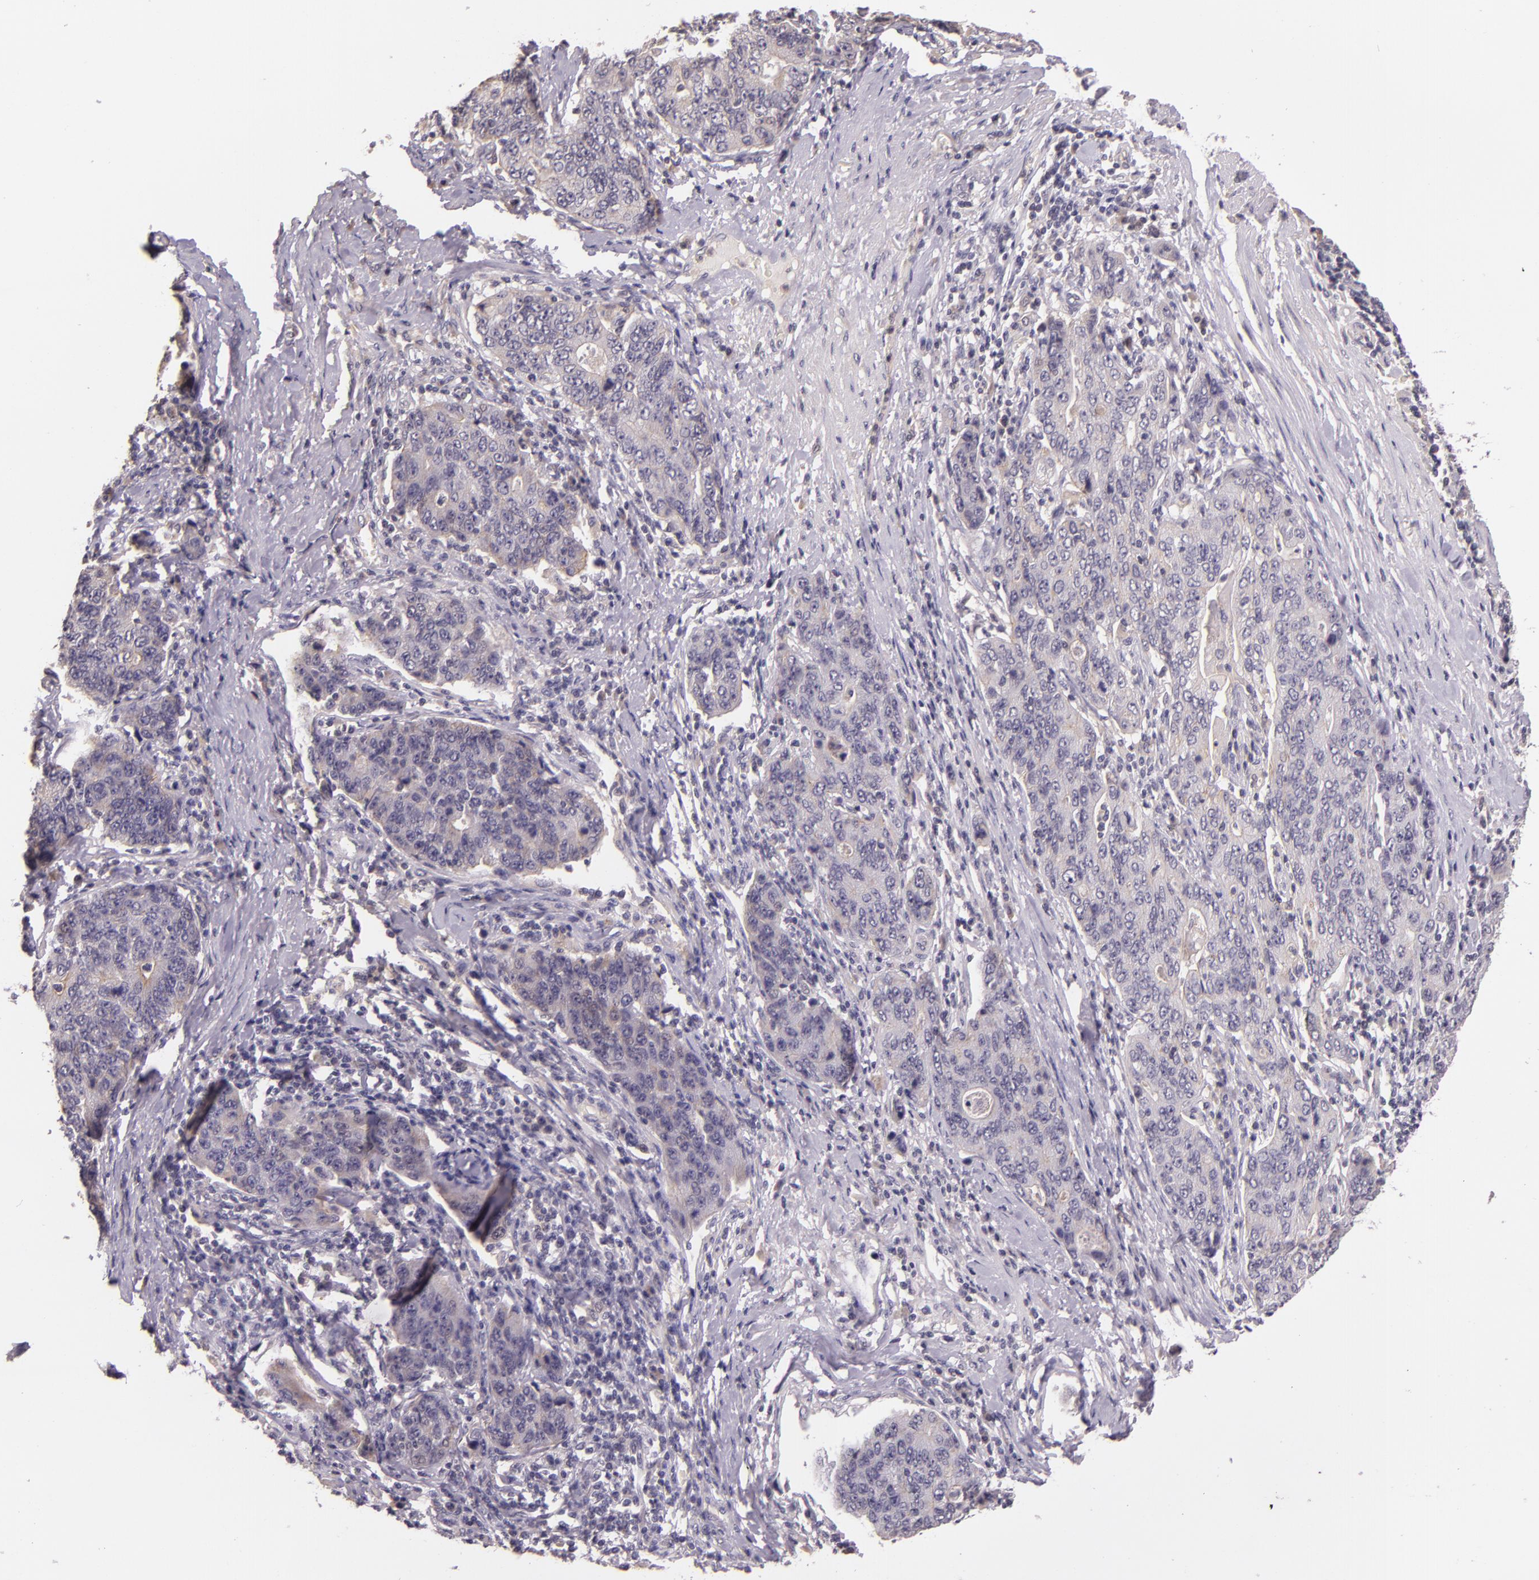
{"staining": {"intensity": "negative", "quantity": "none", "location": "none"}, "tissue": "stomach cancer", "cell_type": "Tumor cells", "image_type": "cancer", "snomed": [{"axis": "morphology", "description": "Adenocarcinoma, NOS"}, {"axis": "topography", "description": "Esophagus"}, {"axis": "topography", "description": "Stomach"}], "caption": "Stomach adenocarcinoma stained for a protein using immunohistochemistry (IHC) displays no staining tumor cells.", "gene": "ARMH4", "patient": {"sex": "male", "age": 74}}